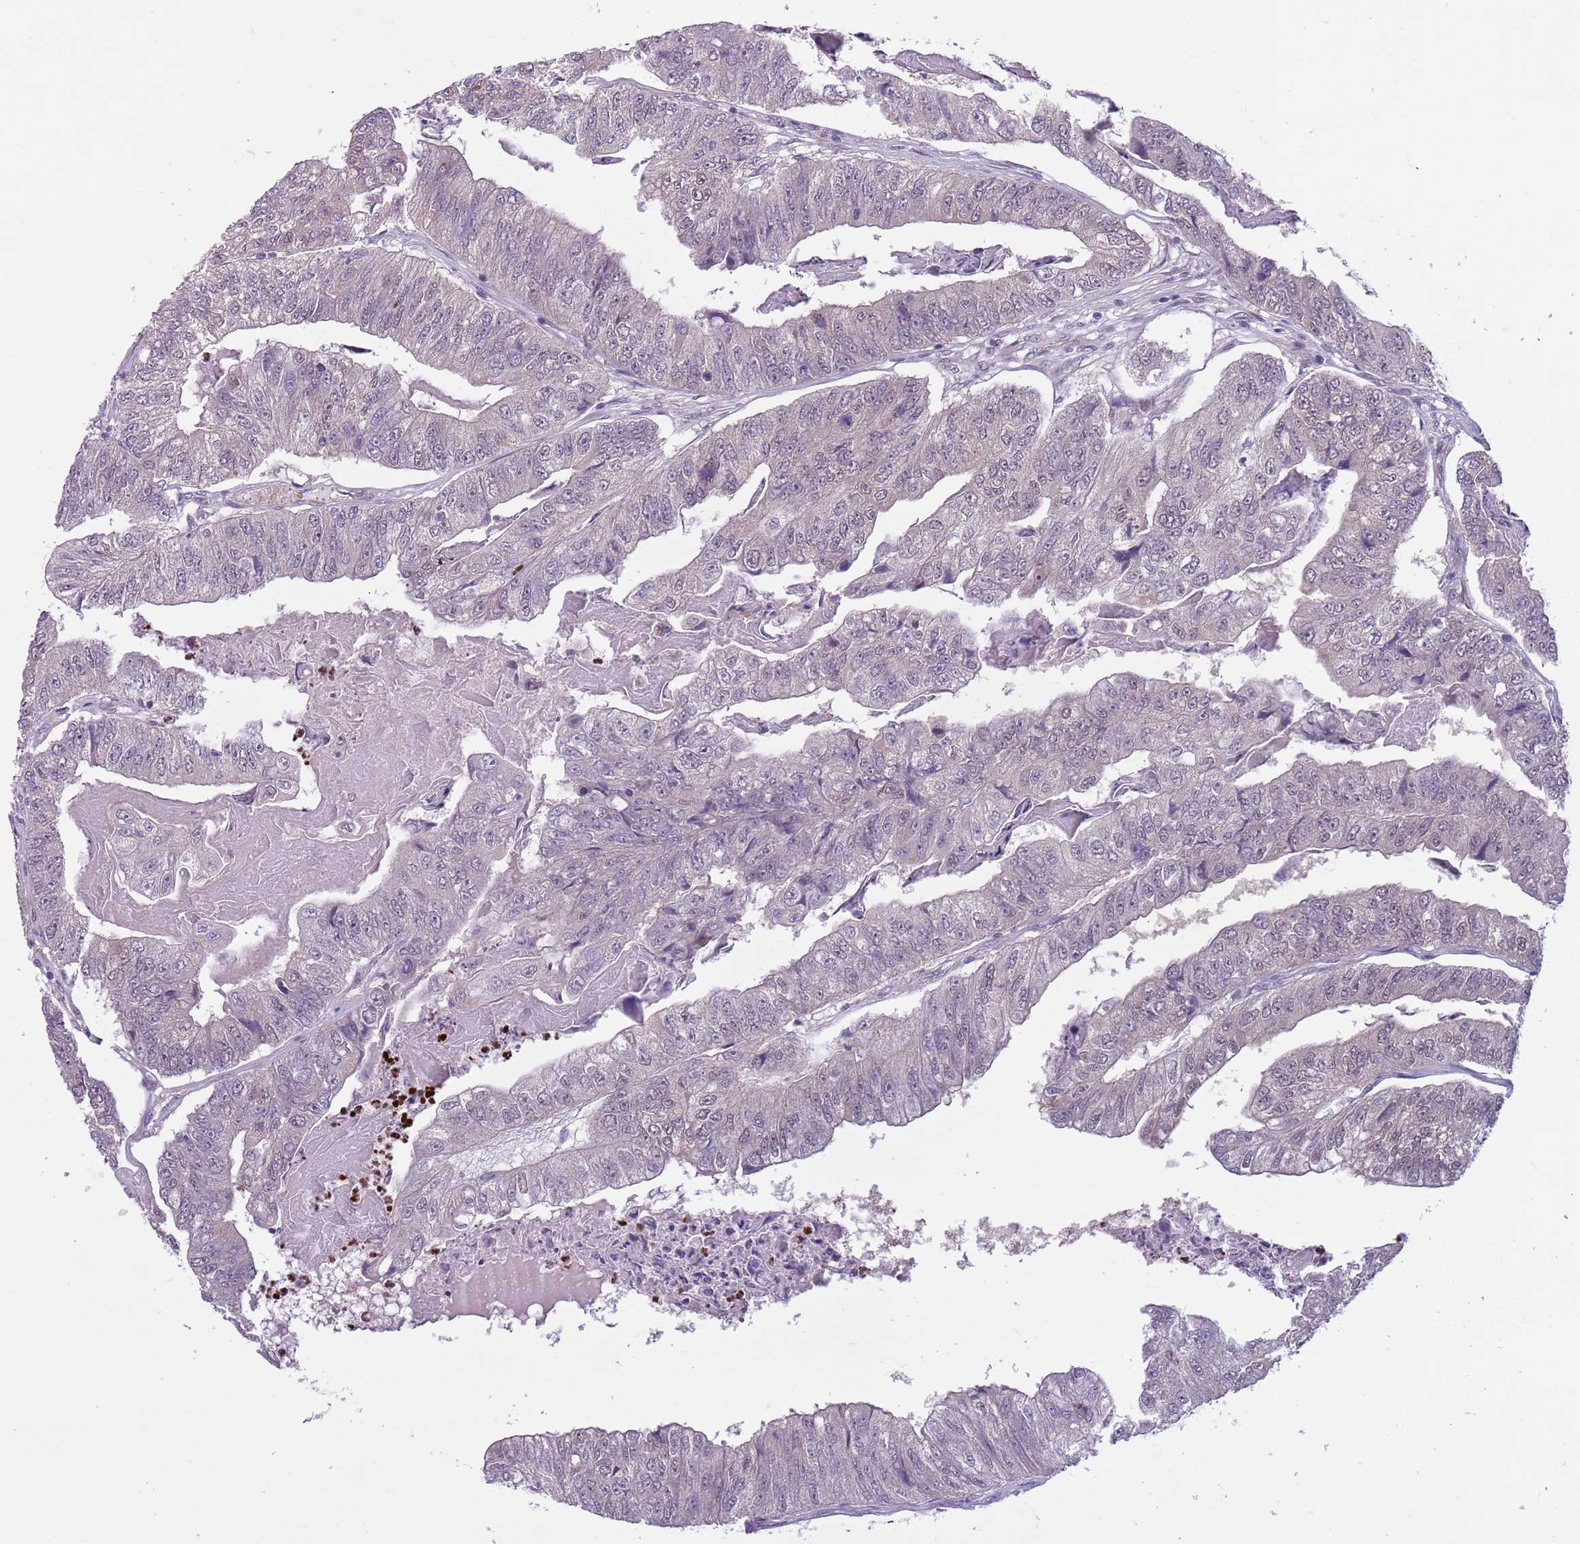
{"staining": {"intensity": "negative", "quantity": "none", "location": "none"}, "tissue": "colorectal cancer", "cell_type": "Tumor cells", "image_type": "cancer", "snomed": [{"axis": "morphology", "description": "Adenocarcinoma, NOS"}, {"axis": "topography", "description": "Colon"}], "caption": "DAB (3,3'-diaminobenzidine) immunohistochemical staining of human adenocarcinoma (colorectal) displays no significant staining in tumor cells. The staining was performed using DAB to visualize the protein expression in brown, while the nuclei were stained in blue with hematoxylin (Magnification: 20x).", "gene": "ADCY7", "patient": {"sex": "female", "age": 67}}